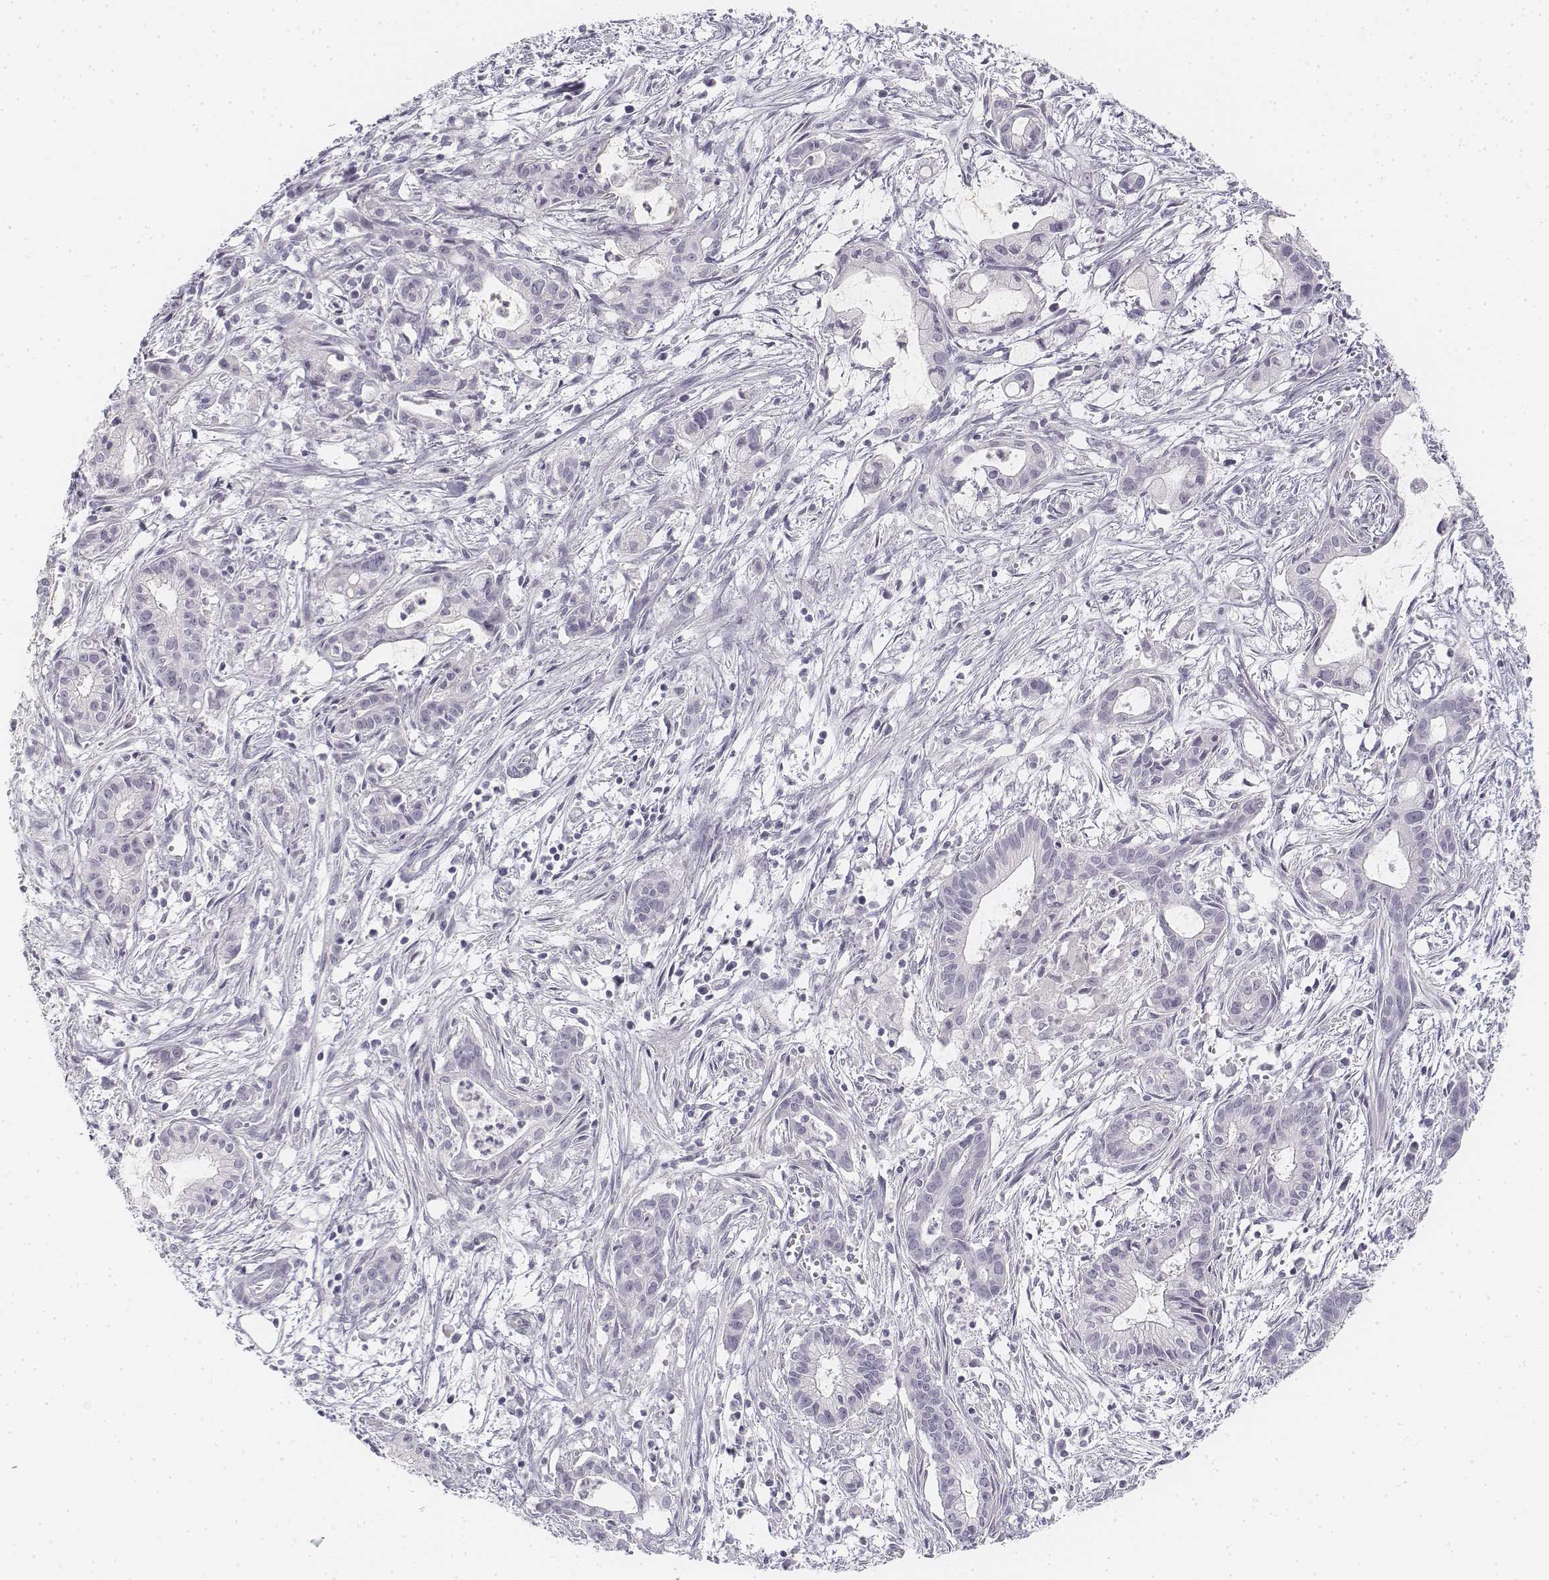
{"staining": {"intensity": "negative", "quantity": "none", "location": "none"}, "tissue": "pancreatic cancer", "cell_type": "Tumor cells", "image_type": "cancer", "snomed": [{"axis": "morphology", "description": "Adenocarcinoma, NOS"}, {"axis": "topography", "description": "Pancreas"}], "caption": "Tumor cells are negative for protein expression in human adenocarcinoma (pancreatic). (Brightfield microscopy of DAB immunohistochemistry (IHC) at high magnification).", "gene": "KRT25", "patient": {"sex": "male", "age": 48}}